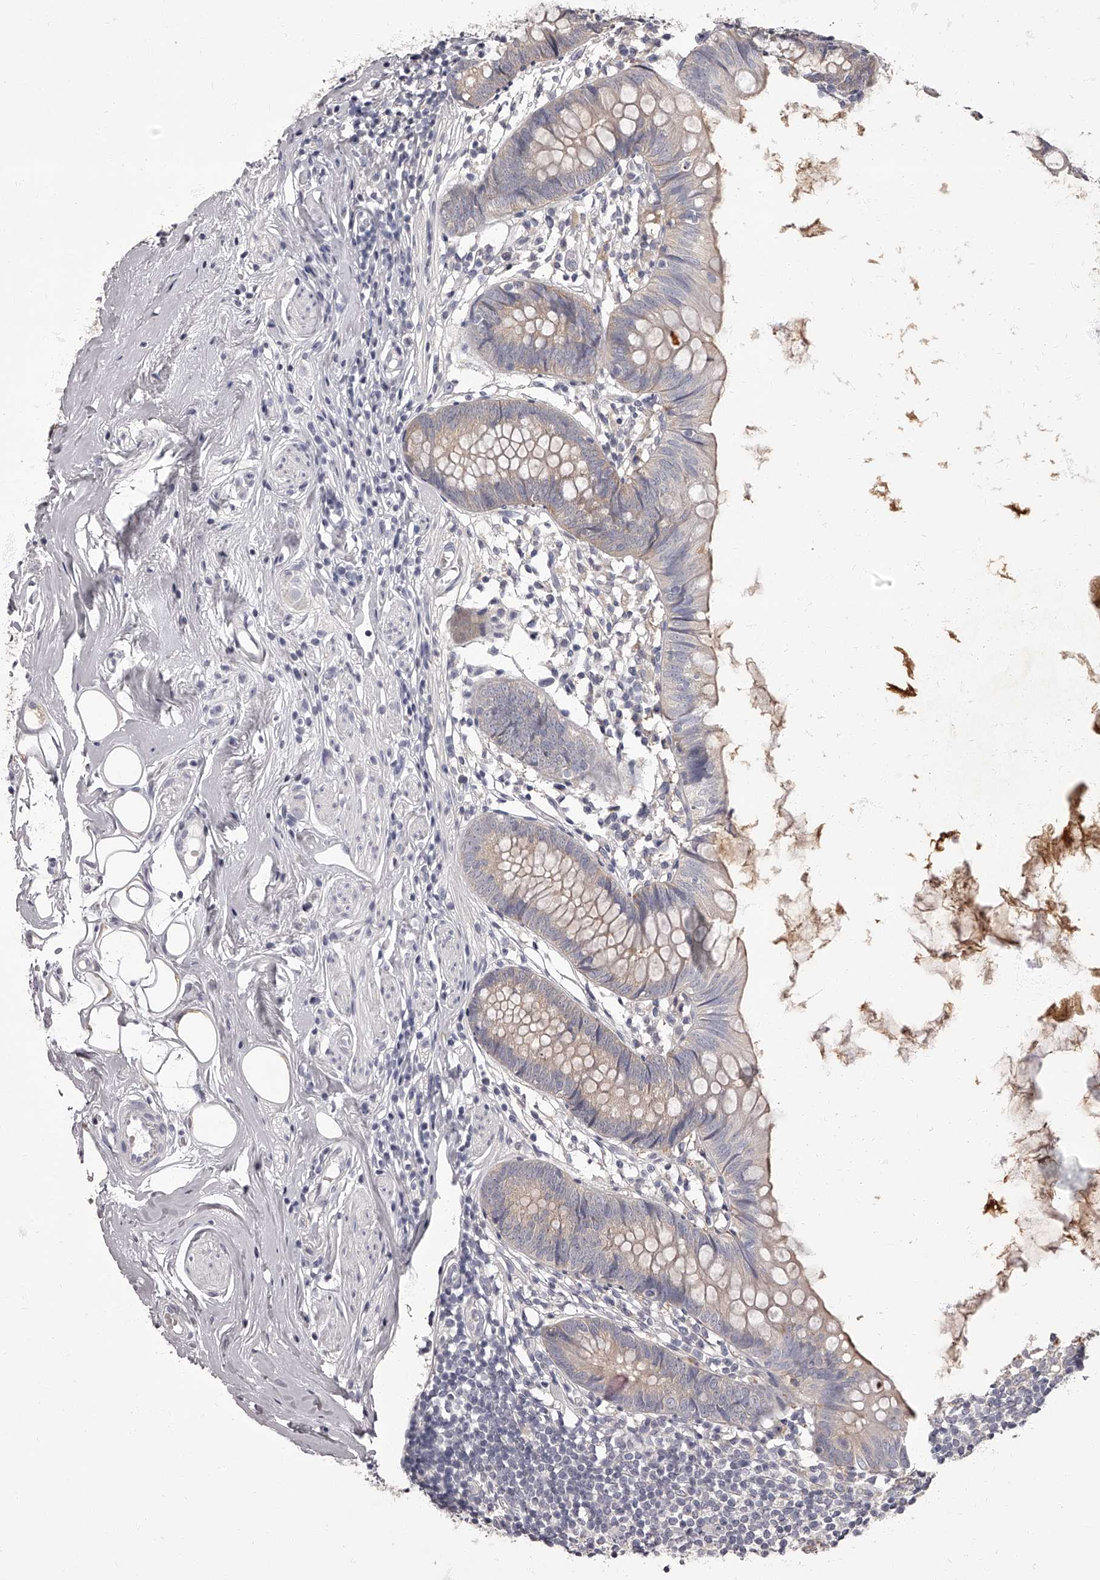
{"staining": {"intensity": "weak", "quantity": "25%-75%", "location": "cytoplasmic/membranous"}, "tissue": "appendix", "cell_type": "Glandular cells", "image_type": "normal", "snomed": [{"axis": "morphology", "description": "Normal tissue, NOS"}, {"axis": "topography", "description": "Appendix"}], "caption": "The photomicrograph displays staining of unremarkable appendix, revealing weak cytoplasmic/membranous protein staining (brown color) within glandular cells.", "gene": "APEH", "patient": {"sex": "female", "age": 62}}